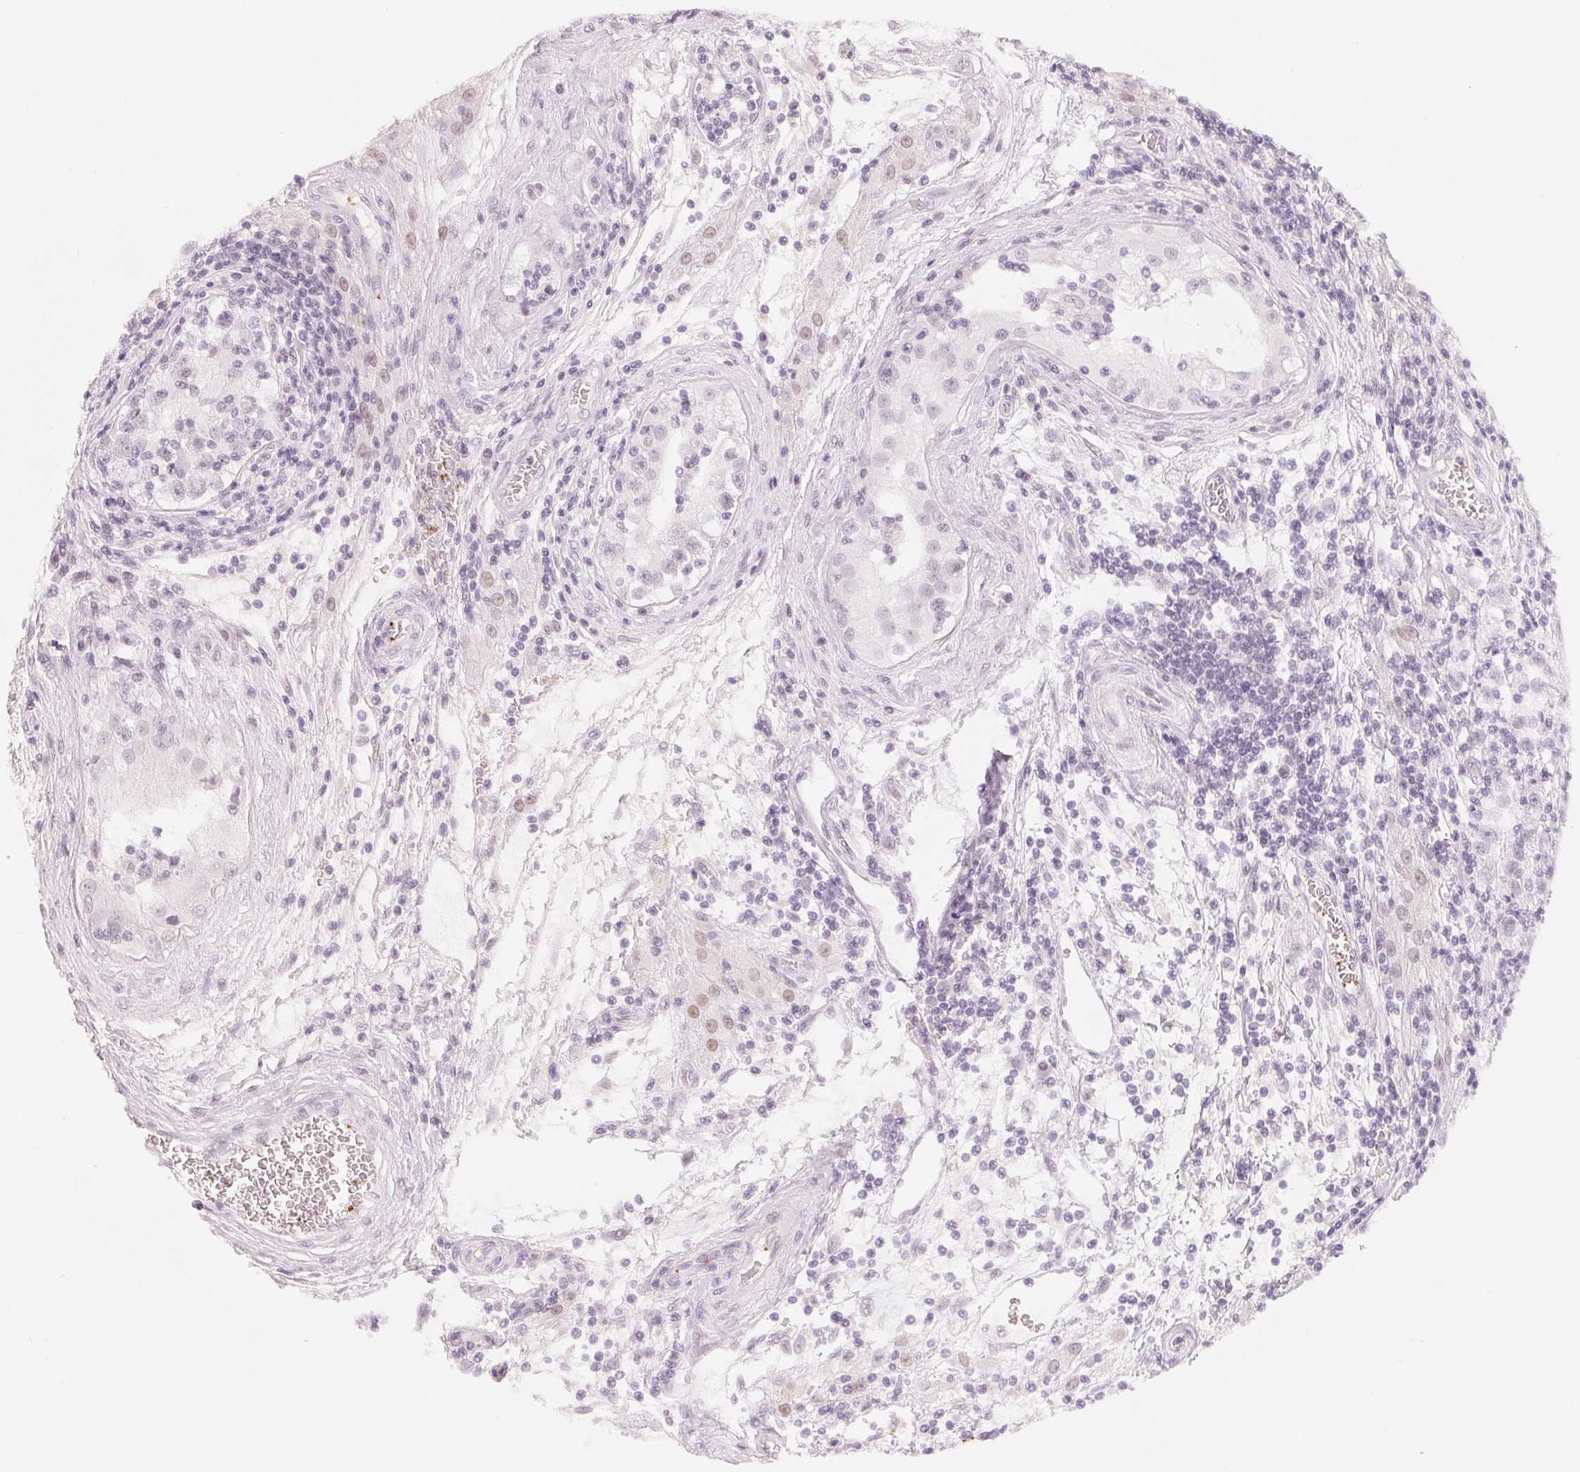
{"staining": {"intensity": "negative", "quantity": "none", "location": "none"}, "tissue": "testis cancer", "cell_type": "Tumor cells", "image_type": "cancer", "snomed": [{"axis": "morphology", "description": "Seminoma, NOS"}, {"axis": "topography", "description": "Testis"}], "caption": "The micrograph reveals no staining of tumor cells in testis seminoma. The staining is performed using DAB (3,3'-diaminobenzidine) brown chromogen with nuclei counter-stained in using hematoxylin.", "gene": "ARHGAP22", "patient": {"sex": "male", "age": 31}}